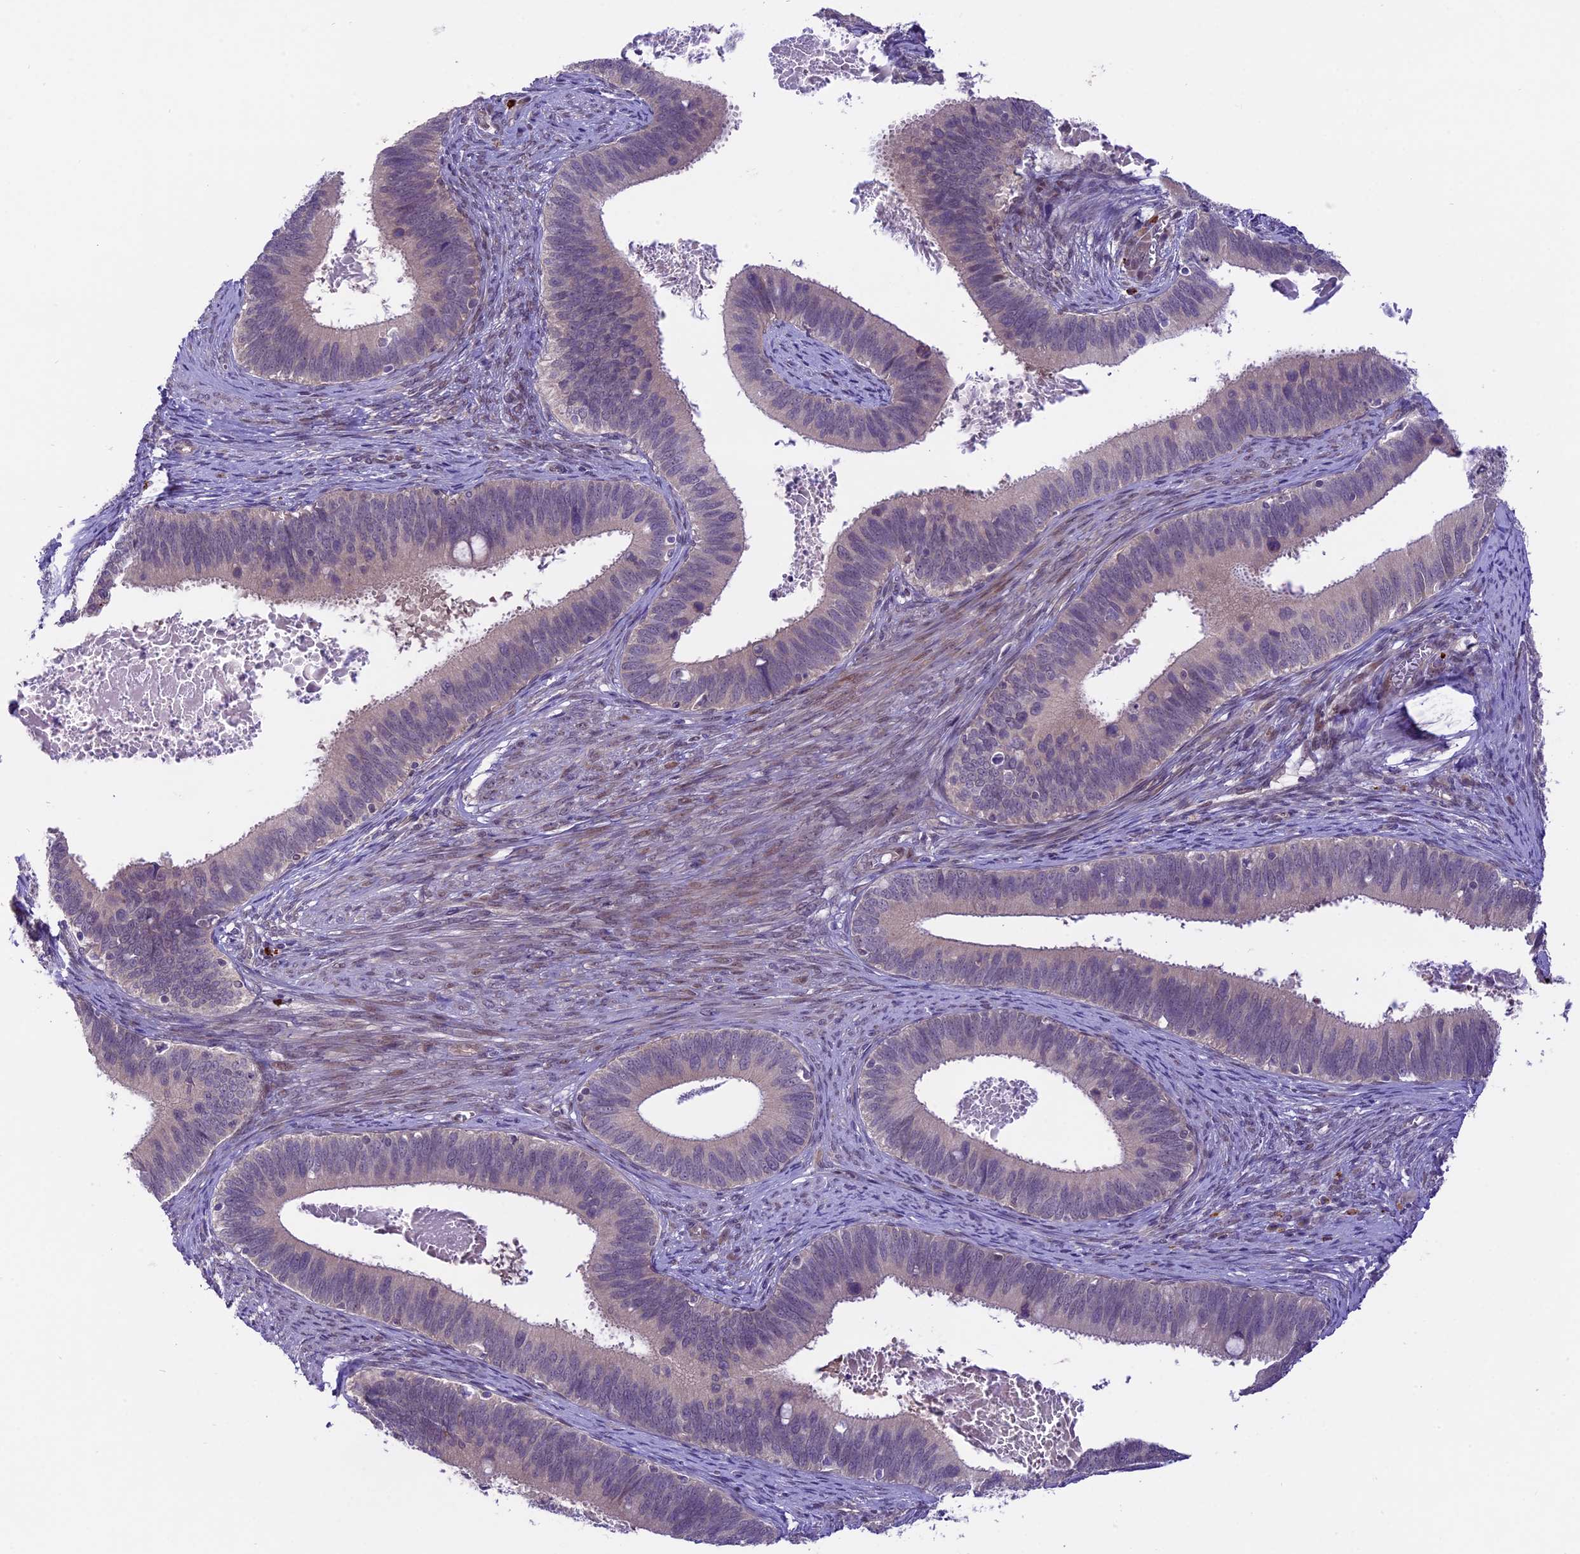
{"staining": {"intensity": "negative", "quantity": "none", "location": "none"}, "tissue": "cervical cancer", "cell_type": "Tumor cells", "image_type": "cancer", "snomed": [{"axis": "morphology", "description": "Adenocarcinoma, NOS"}, {"axis": "topography", "description": "Cervix"}], "caption": "Immunohistochemistry of adenocarcinoma (cervical) reveals no staining in tumor cells.", "gene": "SPRED1", "patient": {"sex": "female", "age": 42}}